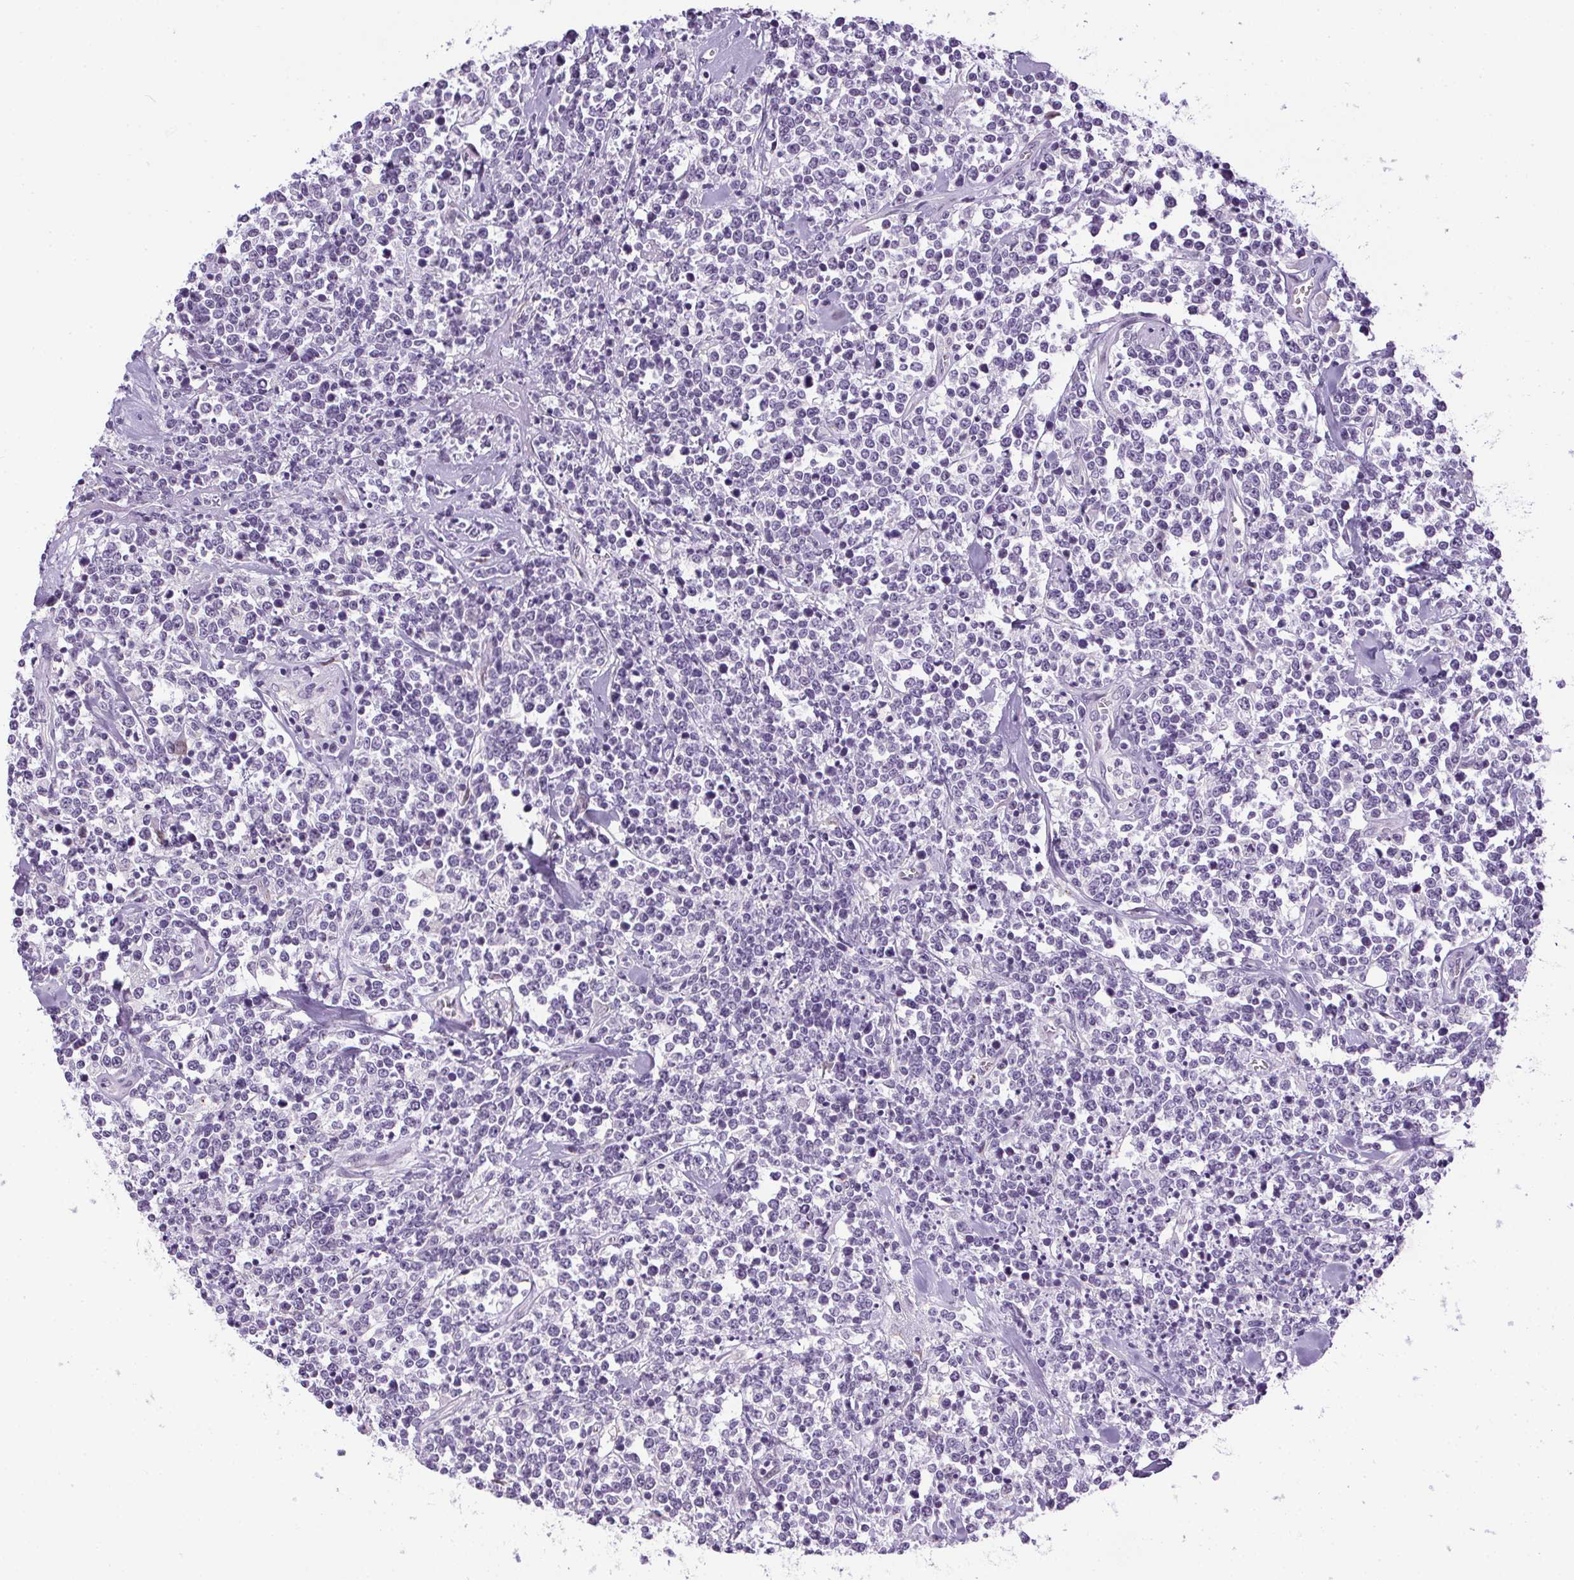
{"staining": {"intensity": "negative", "quantity": "none", "location": "none"}, "tissue": "lymphoma", "cell_type": "Tumor cells", "image_type": "cancer", "snomed": [{"axis": "morphology", "description": "Malignant lymphoma, non-Hodgkin's type, High grade"}, {"axis": "topography", "description": "Colon"}], "caption": "This image is of lymphoma stained with IHC to label a protein in brown with the nuclei are counter-stained blue. There is no positivity in tumor cells.", "gene": "PRL", "patient": {"sex": "male", "age": 82}}